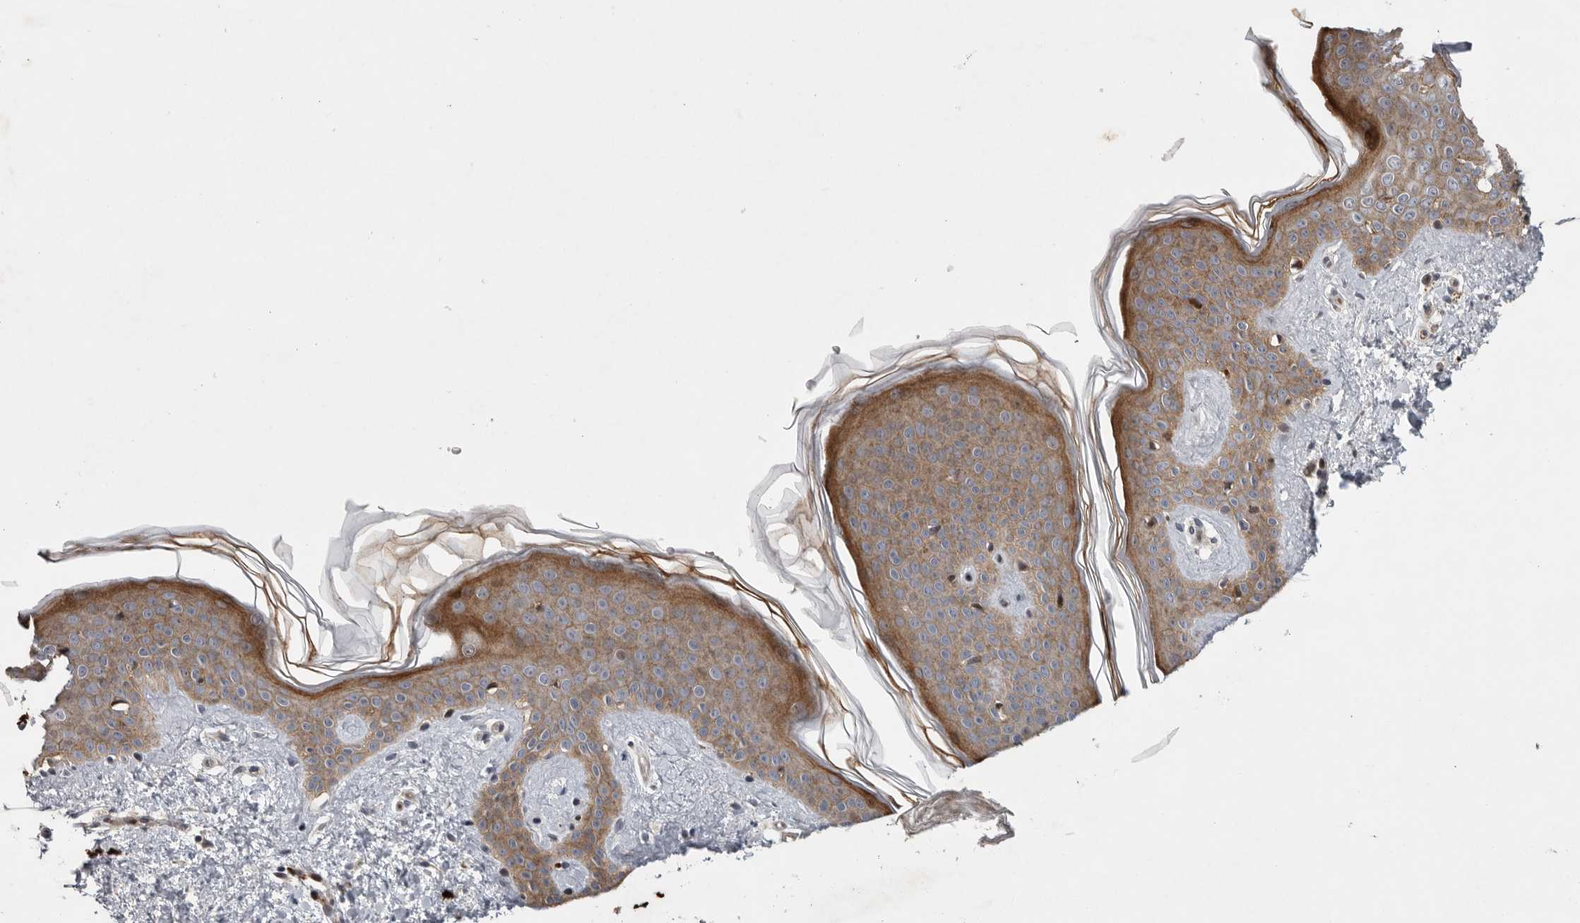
{"staining": {"intensity": "weak", "quantity": "25%-75%", "location": "cytoplasmic/membranous"}, "tissue": "skin", "cell_type": "Fibroblasts", "image_type": "normal", "snomed": [{"axis": "morphology", "description": "Normal tissue, NOS"}, {"axis": "topography", "description": "Skin"}], "caption": "Protein staining demonstrates weak cytoplasmic/membranous expression in about 25%-75% of fibroblasts in benign skin. The protein is stained brown, and the nuclei are stained in blue (DAB (3,3'-diaminobenzidine) IHC with brightfield microscopy, high magnification).", "gene": "MPDZ", "patient": {"sex": "female", "age": 46}}